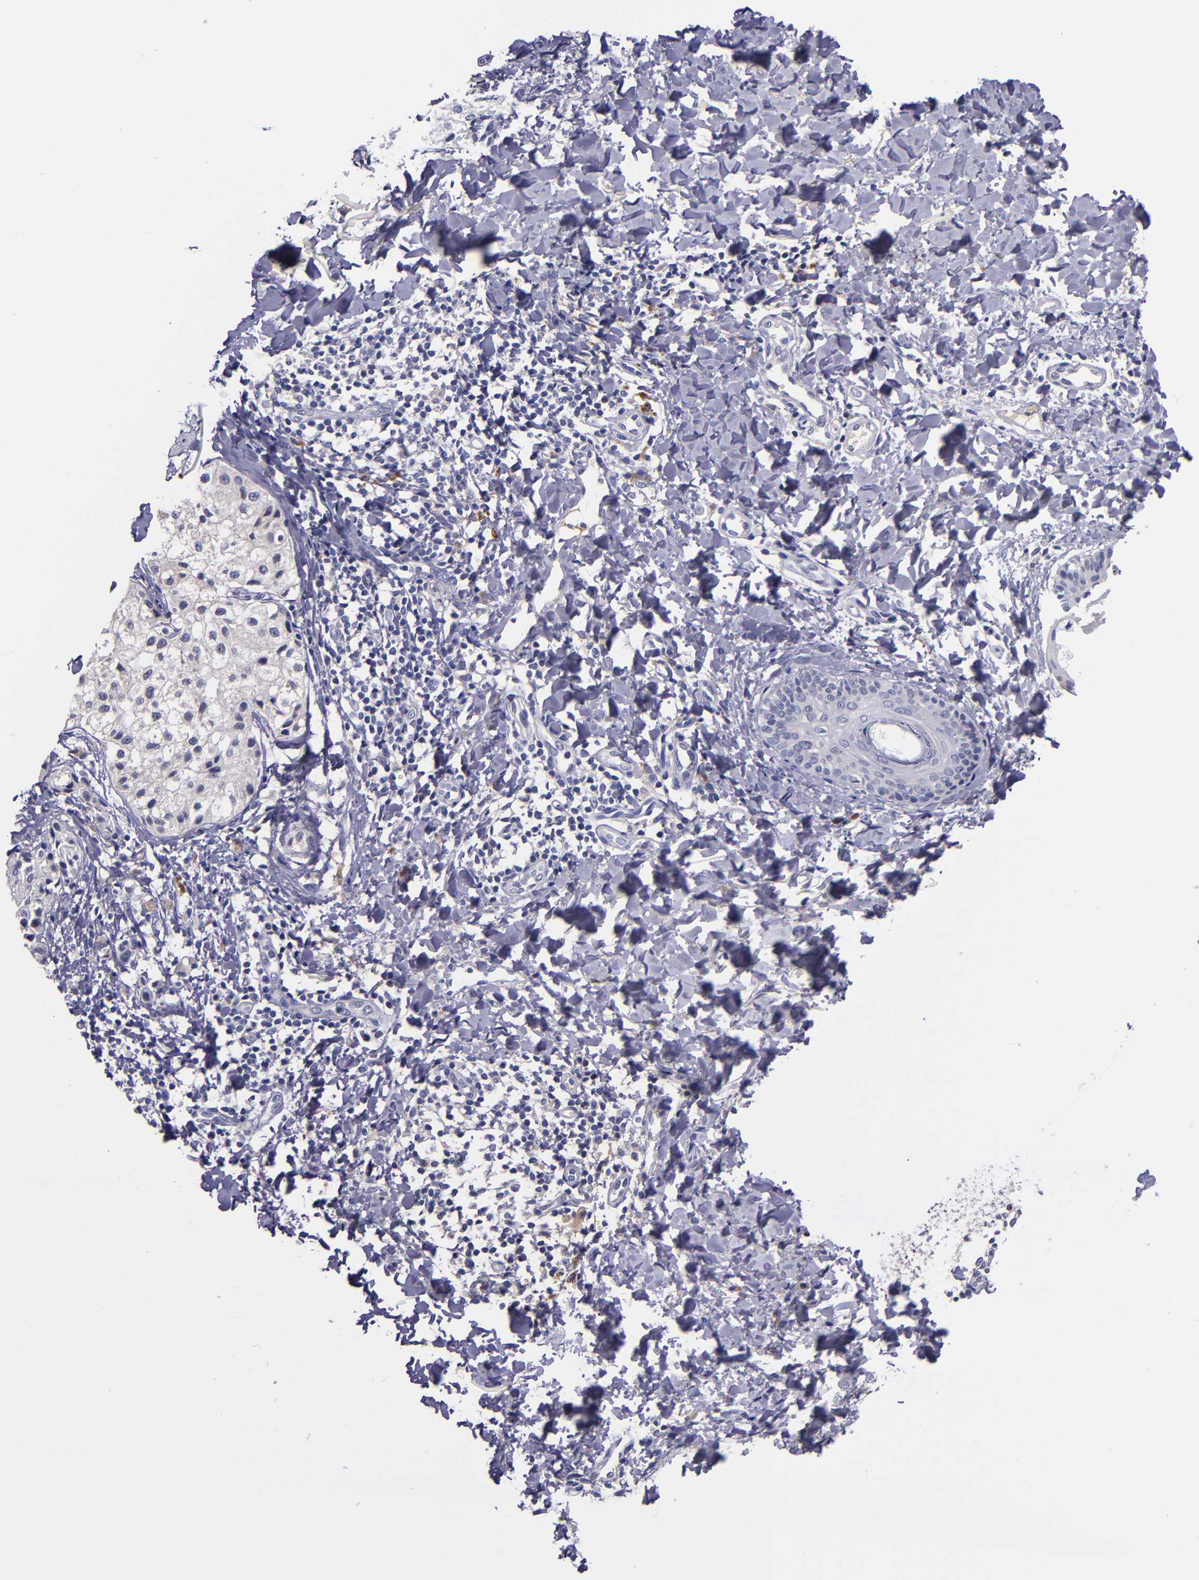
{"staining": {"intensity": "negative", "quantity": "none", "location": "none"}, "tissue": "melanoma", "cell_type": "Tumor cells", "image_type": "cancer", "snomed": [{"axis": "morphology", "description": "Malignant melanoma, NOS"}, {"axis": "topography", "description": "Skin"}], "caption": "Immunohistochemistry (IHC) of melanoma shows no expression in tumor cells.", "gene": "RBP4", "patient": {"sex": "male", "age": 23}}